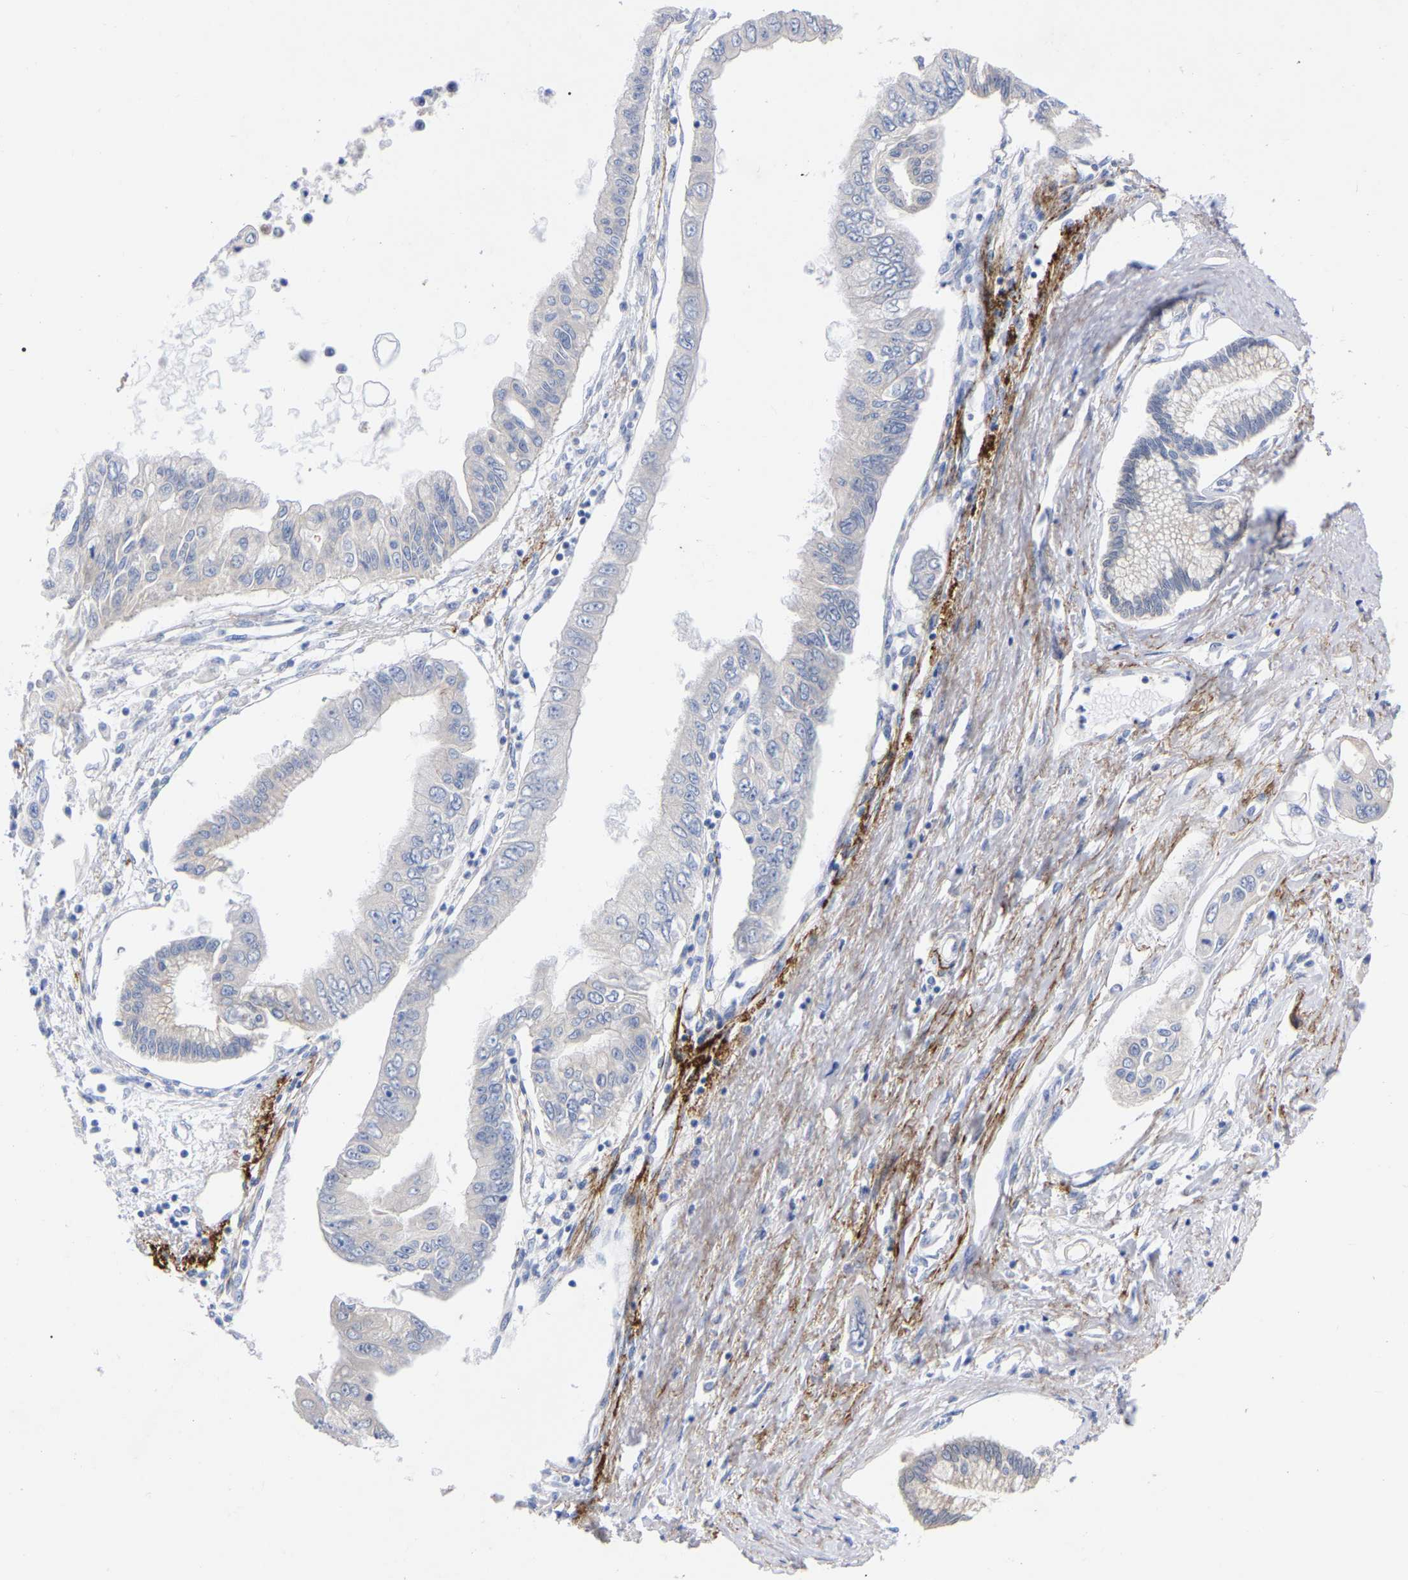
{"staining": {"intensity": "negative", "quantity": "none", "location": "none"}, "tissue": "pancreatic cancer", "cell_type": "Tumor cells", "image_type": "cancer", "snomed": [{"axis": "morphology", "description": "Adenocarcinoma, NOS"}, {"axis": "topography", "description": "Pancreas"}], "caption": "IHC of pancreatic cancer reveals no expression in tumor cells.", "gene": "STRIP2", "patient": {"sex": "female", "age": 77}}